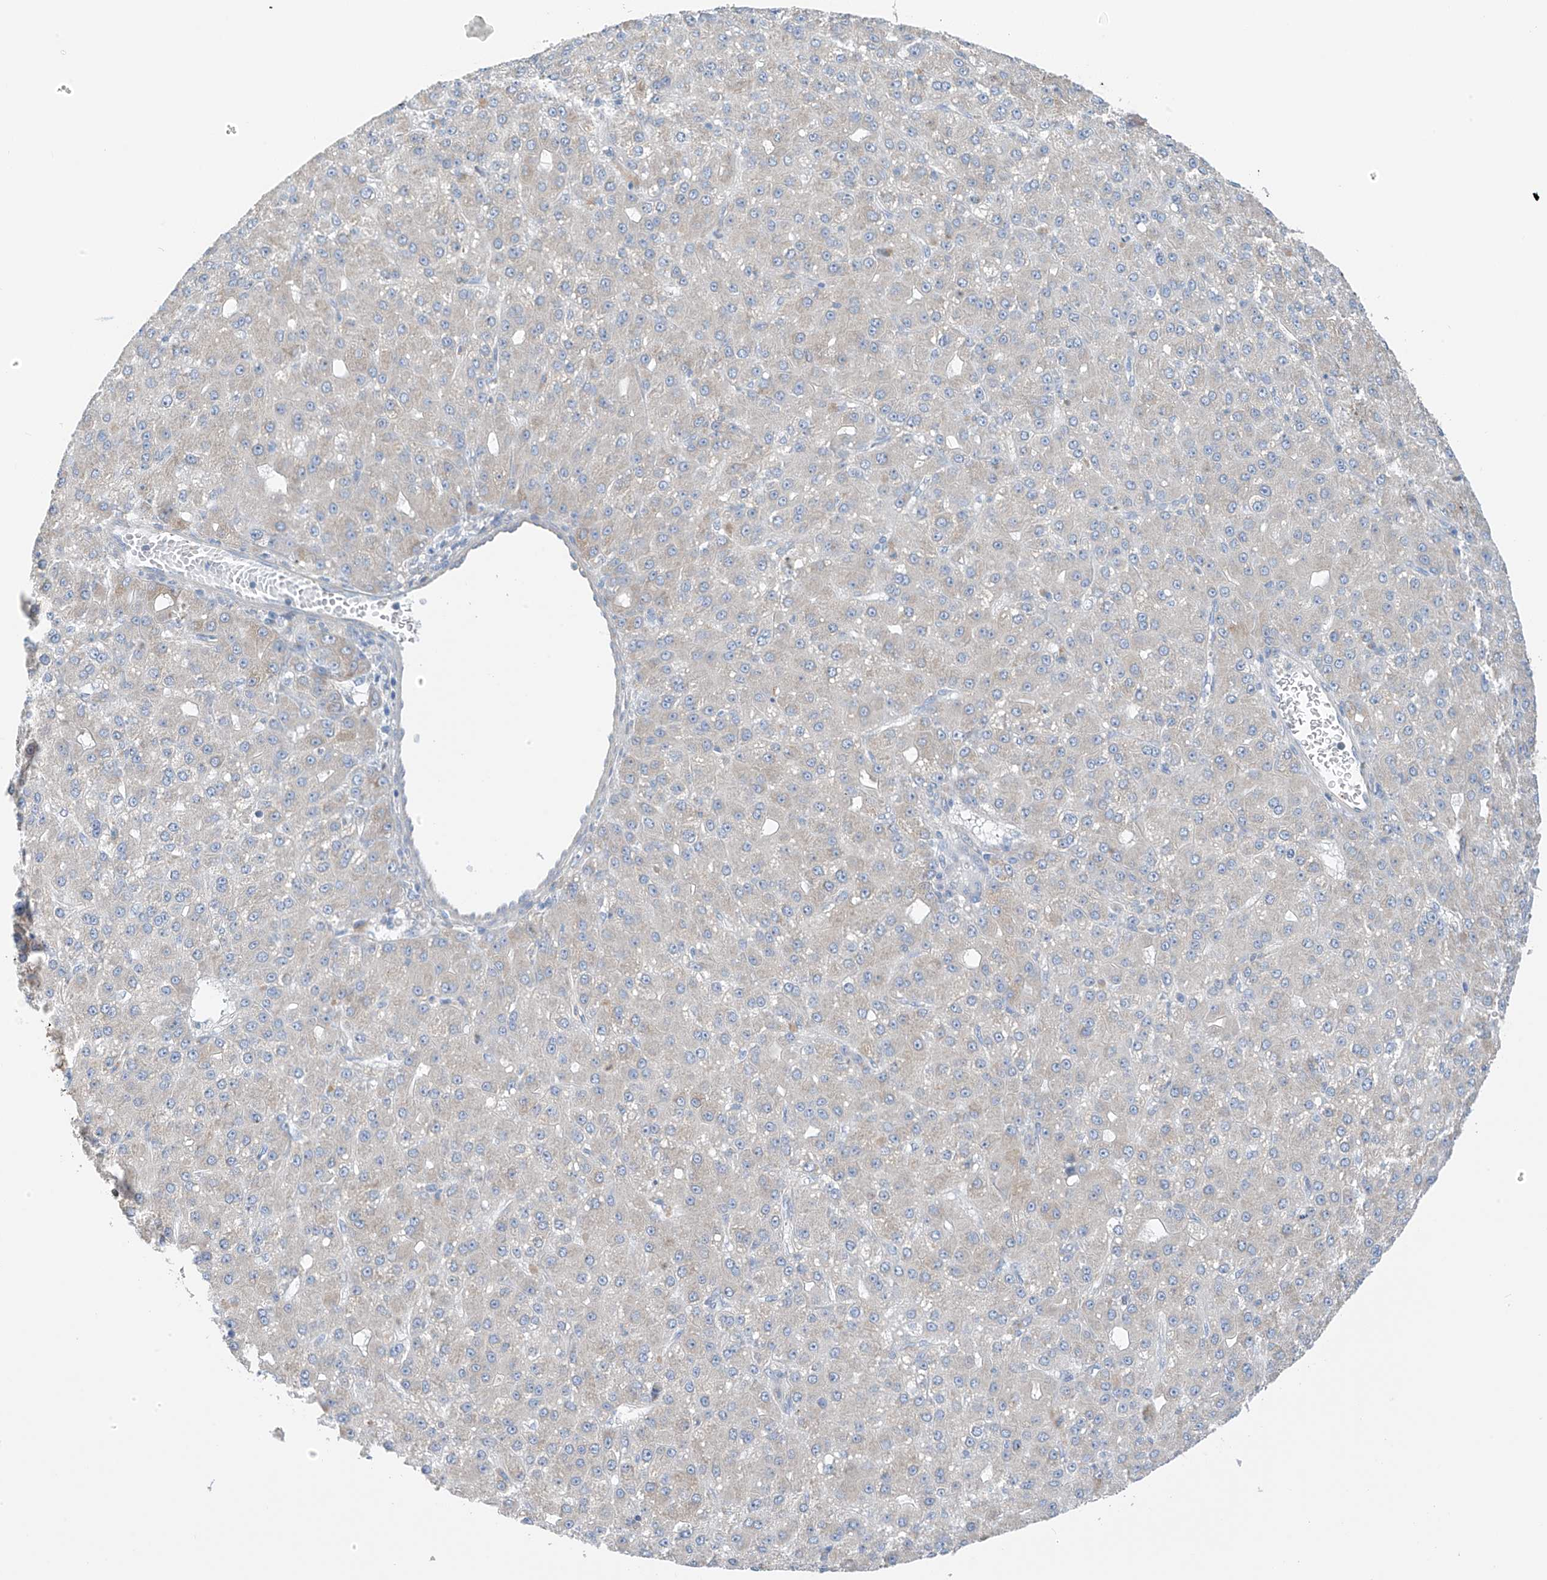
{"staining": {"intensity": "negative", "quantity": "none", "location": "none"}, "tissue": "liver cancer", "cell_type": "Tumor cells", "image_type": "cancer", "snomed": [{"axis": "morphology", "description": "Carcinoma, Hepatocellular, NOS"}, {"axis": "topography", "description": "Liver"}], "caption": "The IHC histopathology image has no significant staining in tumor cells of liver cancer (hepatocellular carcinoma) tissue. (DAB (3,3'-diaminobenzidine) immunohistochemistry (IHC) with hematoxylin counter stain).", "gene": "REC8", "patient": {"sex": "male", "age": 67}}